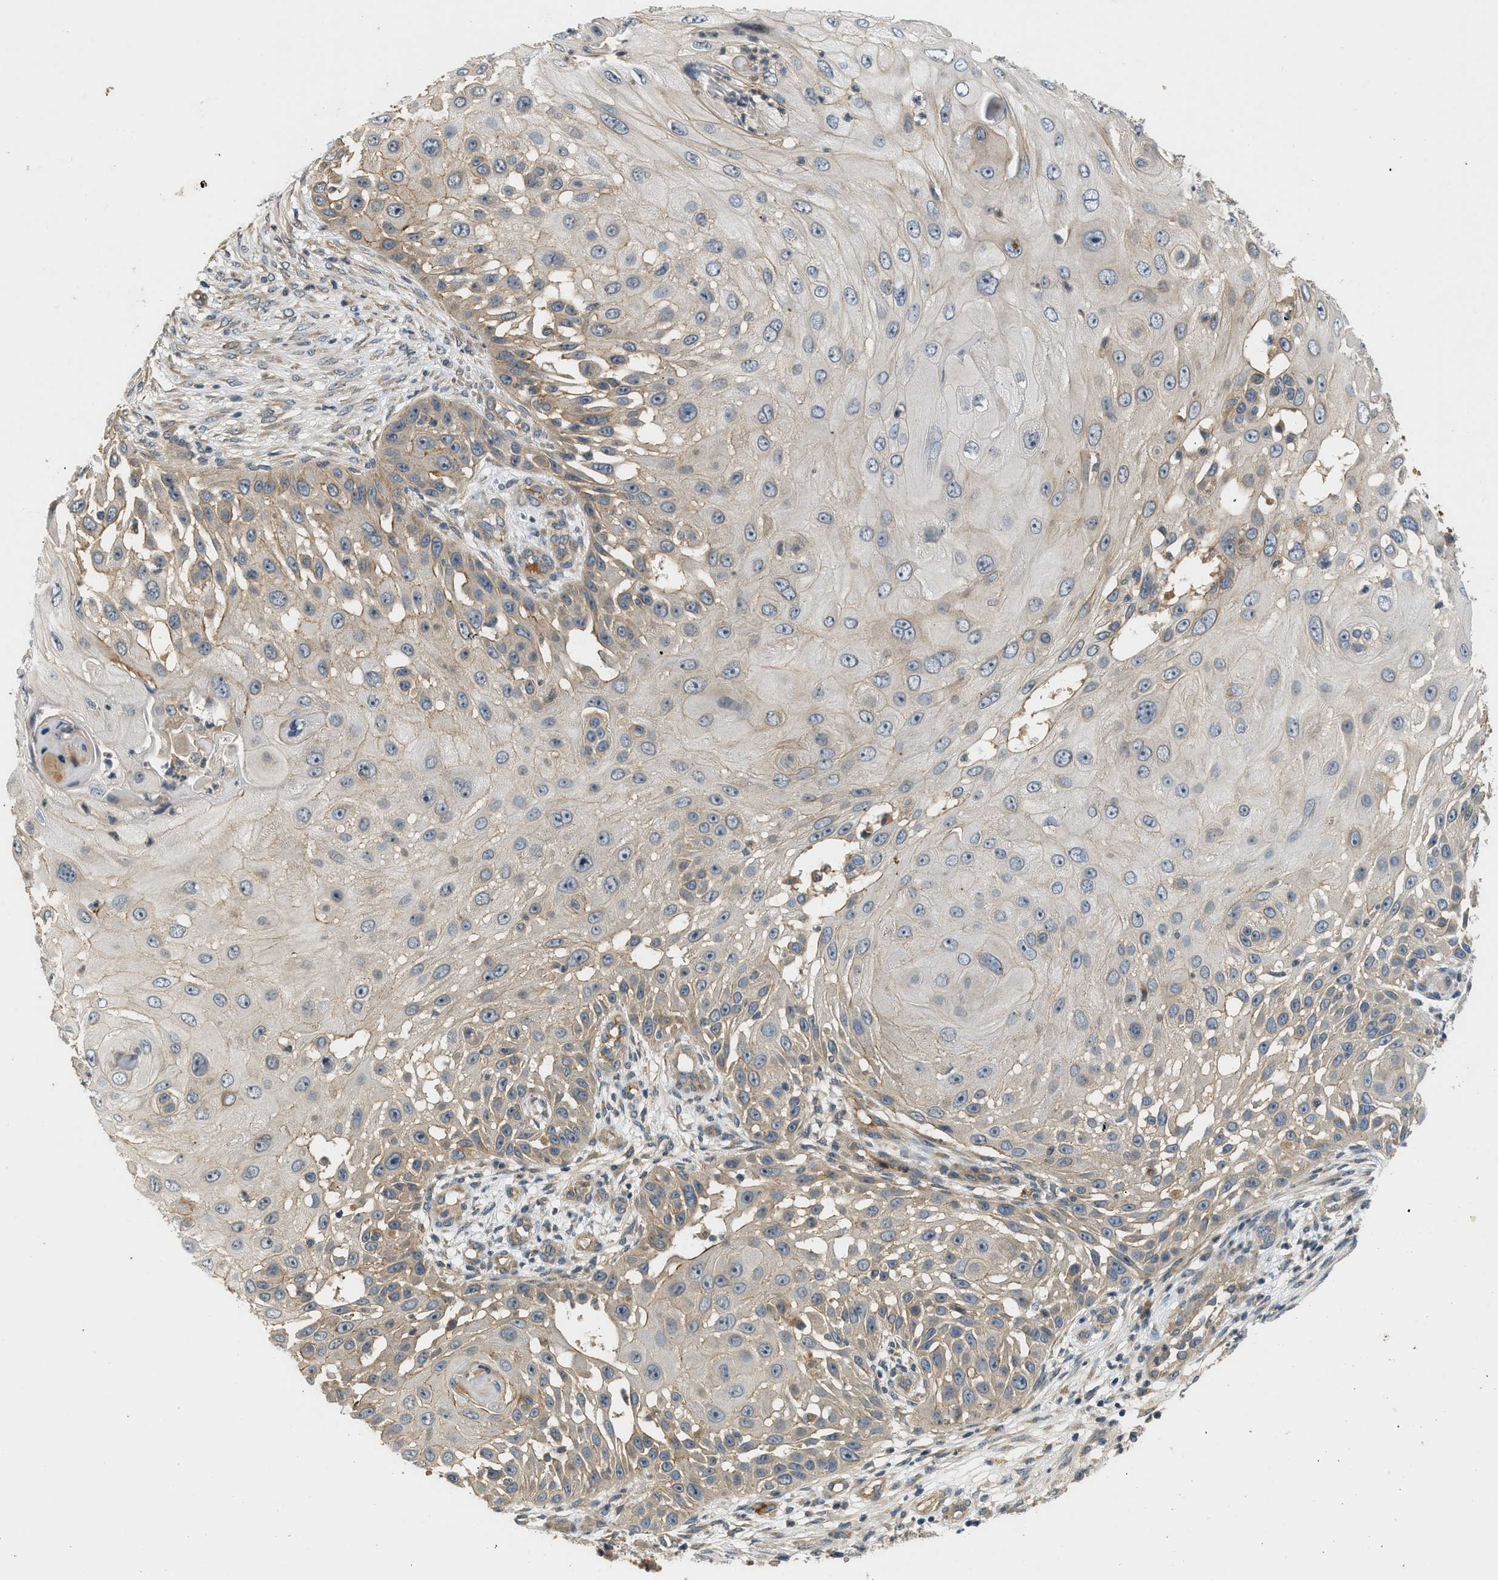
{"staining": {"intensity": "weak", "quantity": "25%-75%", "location": "cytoplasmic/membranous,nuclear"}, "tissue": "skin cancer", "cell_type": "Tumor cells", "image_type": "cancer", "snomed": [{"axis": "morphology", "description": "Squamous cell carcinoma, NOS"}, {"axis": "topography", "description": "Skin"}], "caption": "IHC staining of skin cancer, which shows low levels of weak cytoplasmic/membranous and nuclear positivity in approximately 25%-75% of tumor cells indicating weak cytoplasmic/membranous and nuclear protein positivity. The staining was performed using DAB (brown) for protein detection and nuclei were counterstained in hematoxylin (blue).", "gene": "ADCY8", "patient": {"sex": "female", "age": 44}}